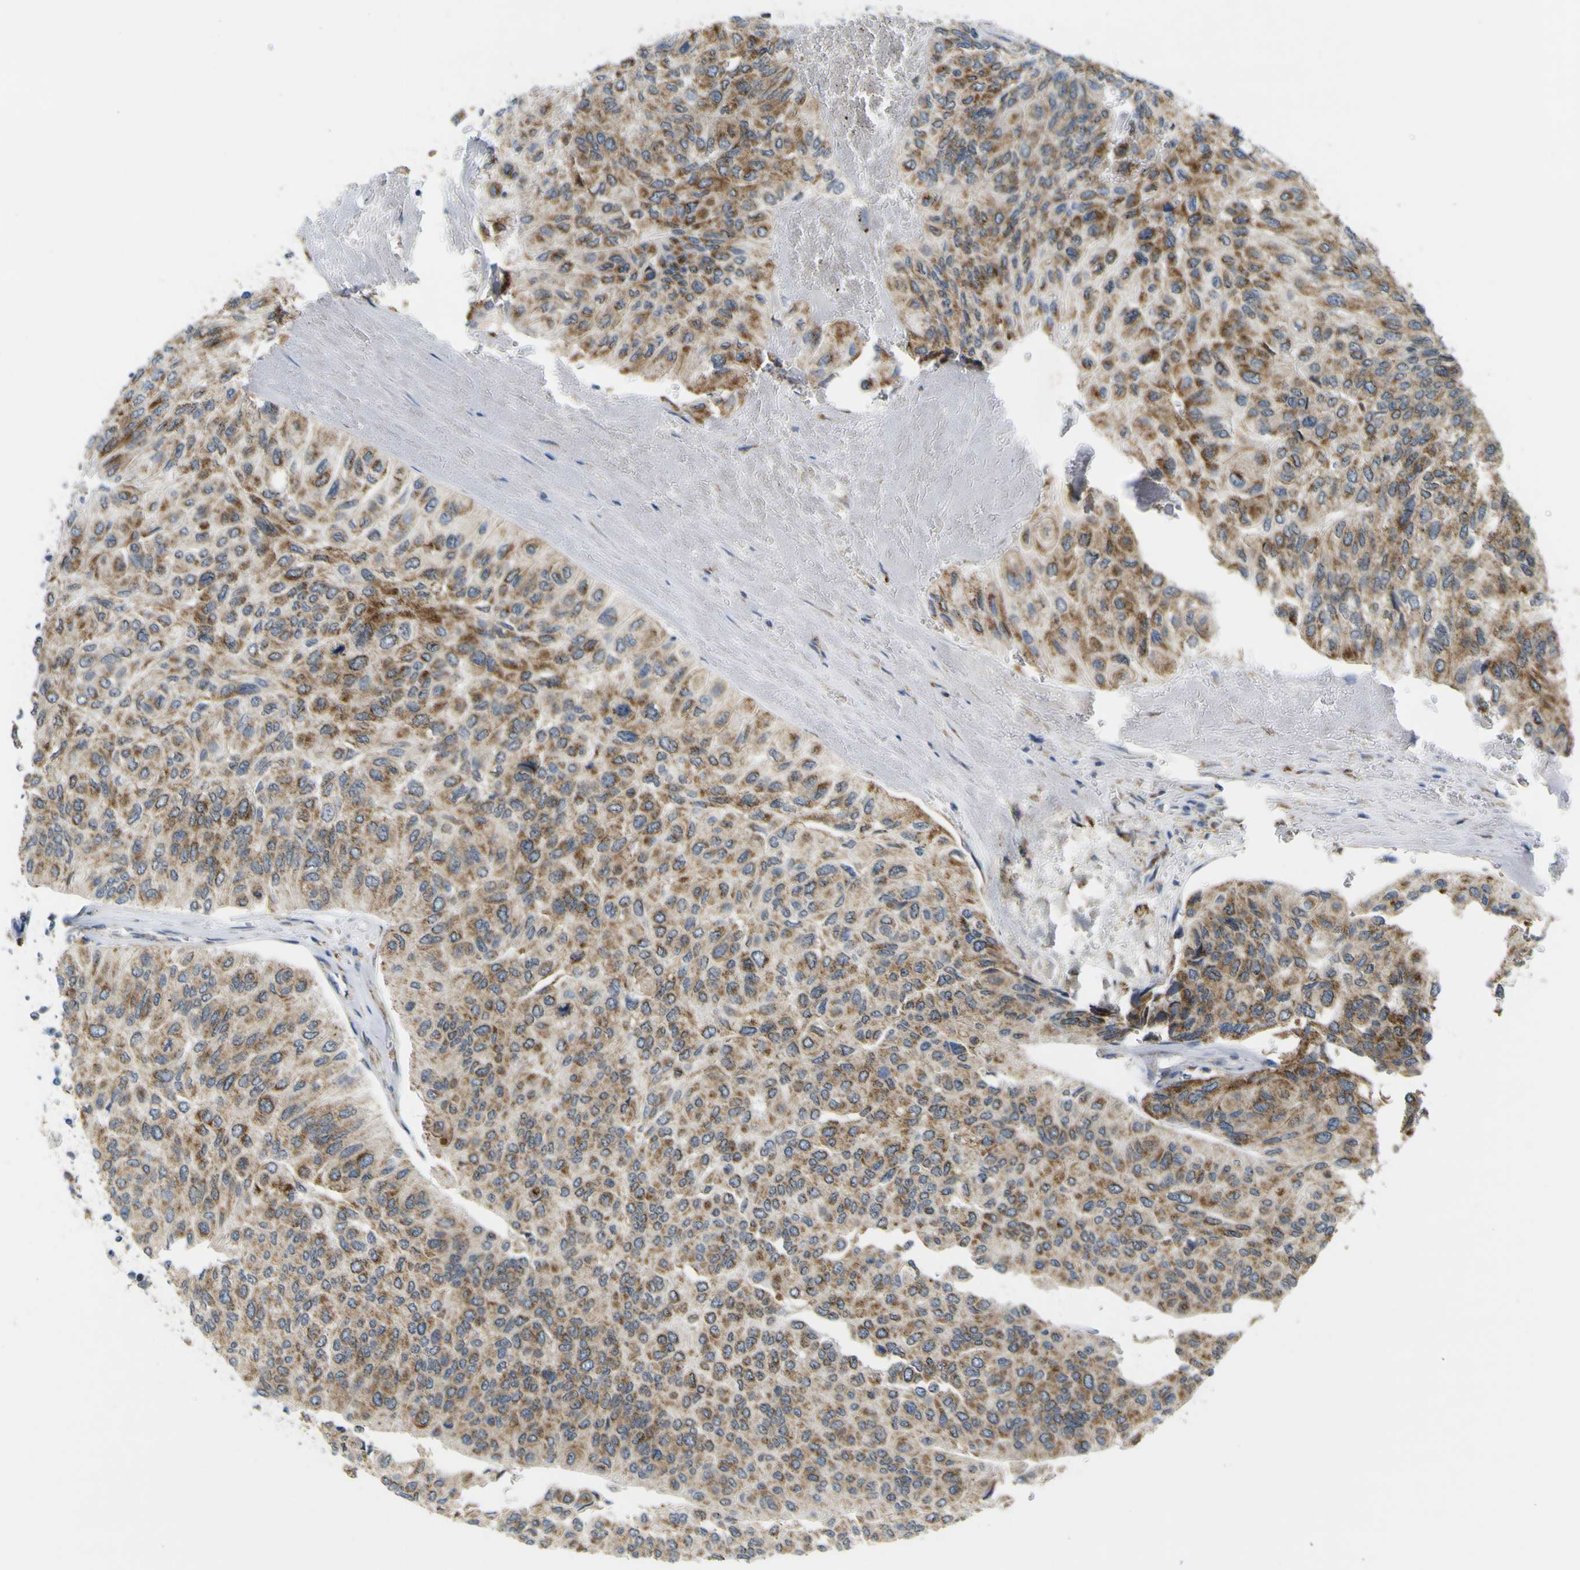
{"staining": {"intensity": "moderate", "quantity": ">75%", "location": "cytoplasmic/membranous"}, "tissue": "urothelial cancer", "cell_type": "Tumor cells", "image_type": "cancer", "snomed": [{"axis": "morphology", "description": "Urothelial carcinoma, High grade"}, {"axis": "topography", "description": "Urinary bladder"}], "caption": "This photomicrograph exhibits high-grade urothelial carcinoma stained with immunohistochemistry to label a protein in brown. The cytoplasmic/membranous of tumor cells show moderate positivity for the protein. Nuclei are counter-stained blue.", "gene": "ACBD5", "patient": {"sex": "male", "age": 66}}